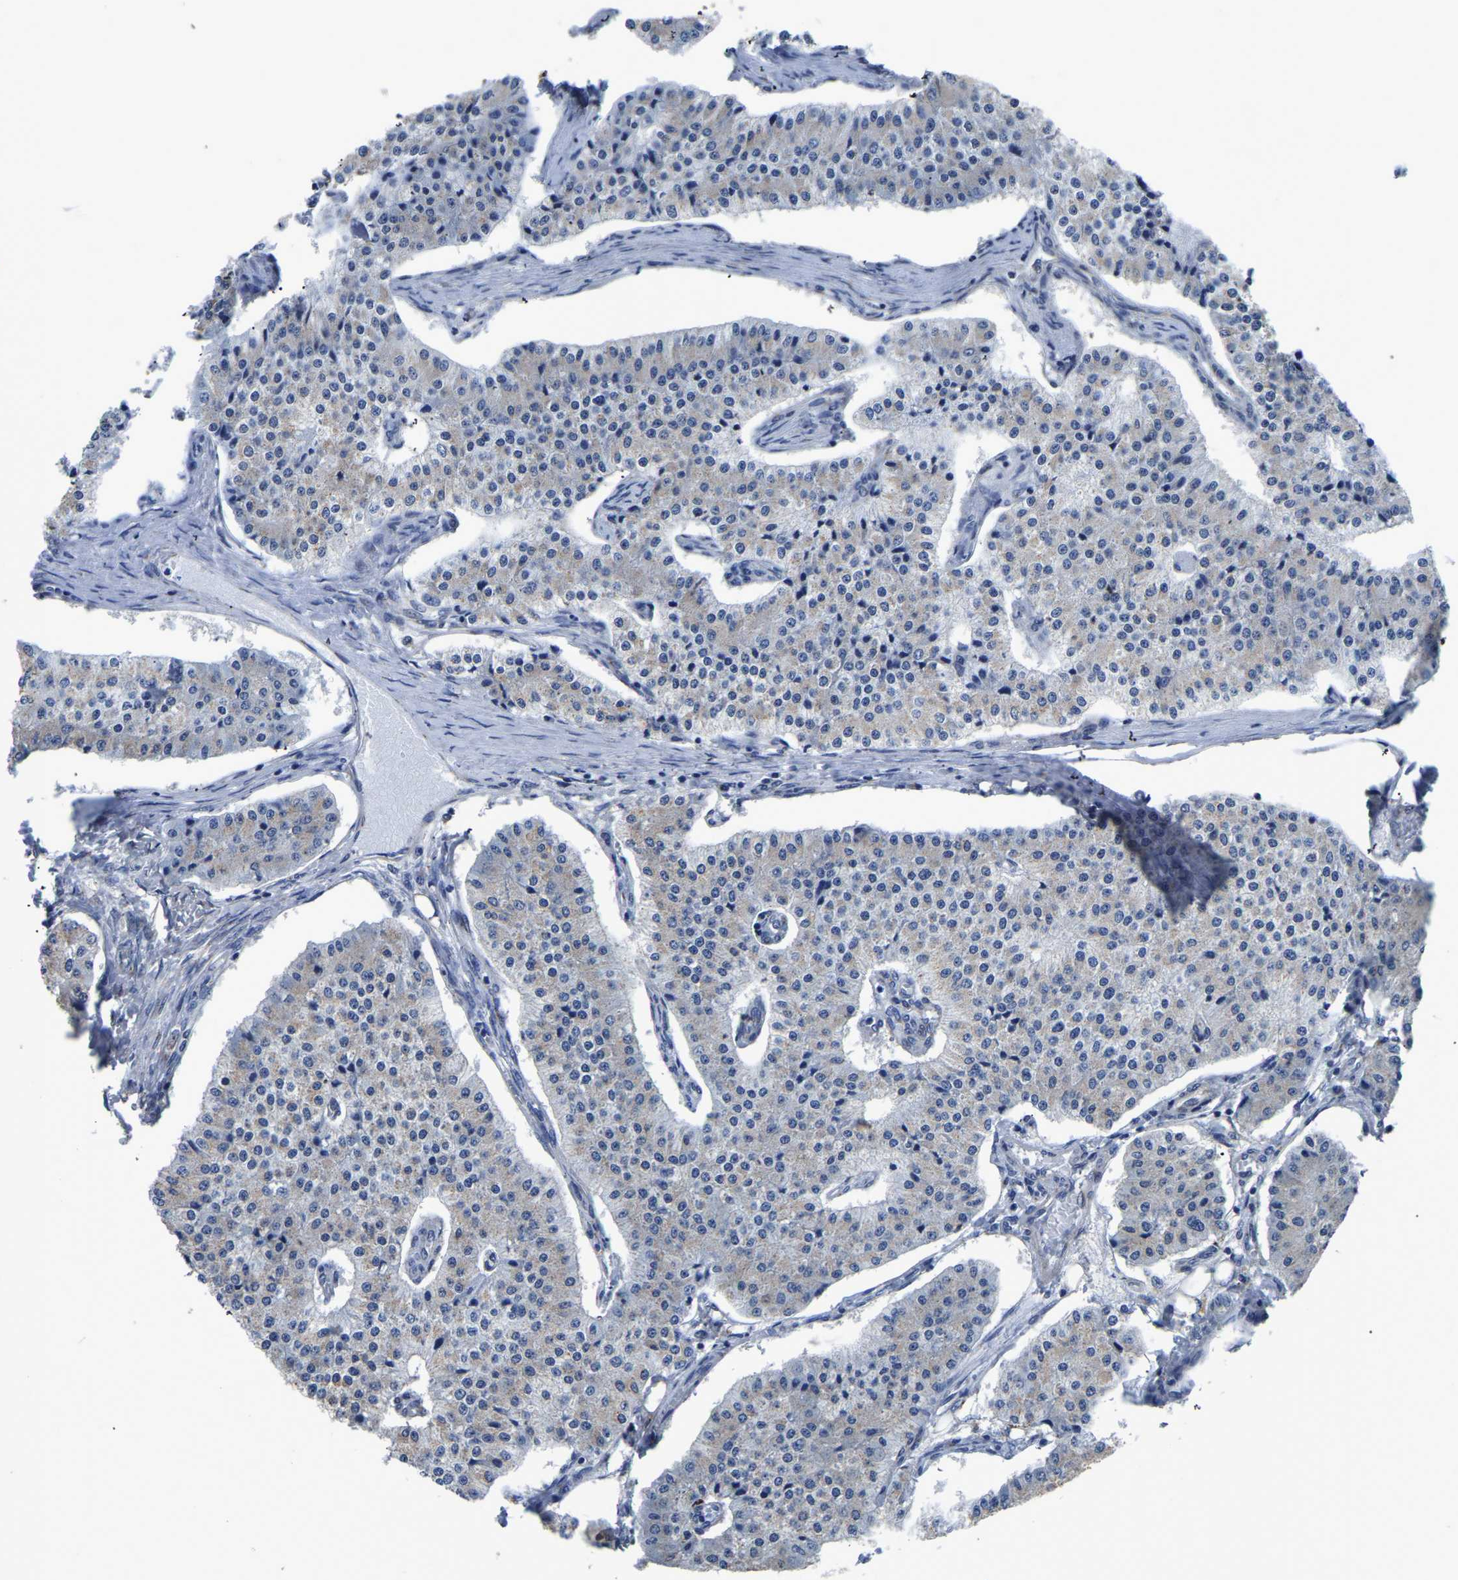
{"staining": {"intensity": "negative", "quantity": "none", "location": "none"}, "tissue": "carcinoid", "cell_type": "Tumor cells", "image_type": "cancer", "snomed": [{"axis": "morphology", "description": "Carcinoid, malignant, NOS"}, {"axis": "topography", "description": "Colon"}], "caption": "High power microscopy micrograph of an immunohistochemistry photomicrograph of carcinoid (malignant), revealing no significant staining in tumor cells.", "gene": "PDLIM7", "patient": {"sex": "female", "age": 52}}